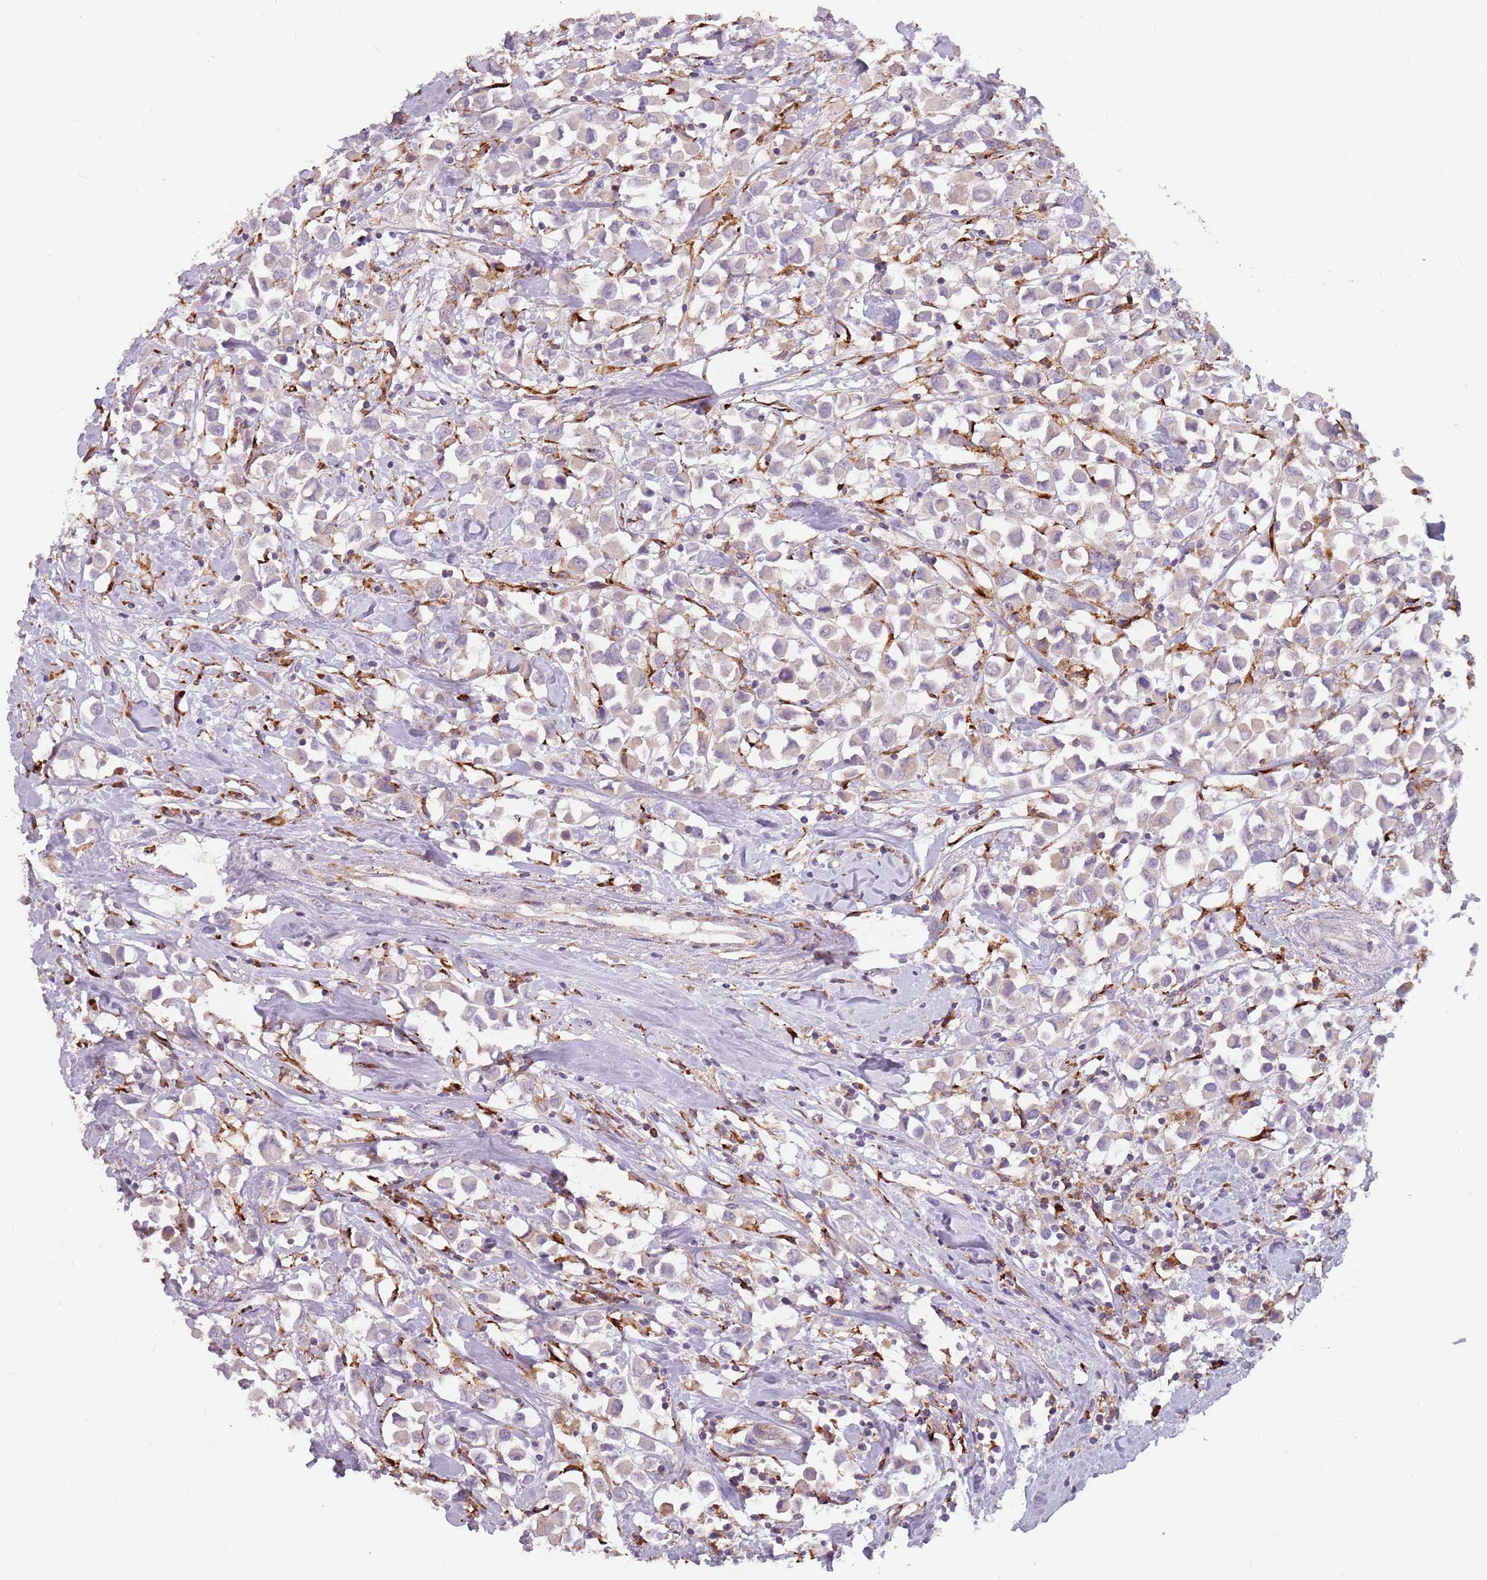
{"staining": {"intensity": "weak", "quantity": "<25%", "location": "cytoplasmic/membranous"}, "tissue": "breast cancer", "cell_type": "Tumor cells", "image_type": "cancer", "snomed": [{"axis": "morphology", "description": "Duct carcinoma"}, {"axis": "topography", "description": "Breast"}], "caption": "Tumor cells show no significant protein staining in breast cancer.", "gene": "RPS9", "patient": {"sex": "female", "age": 61}}